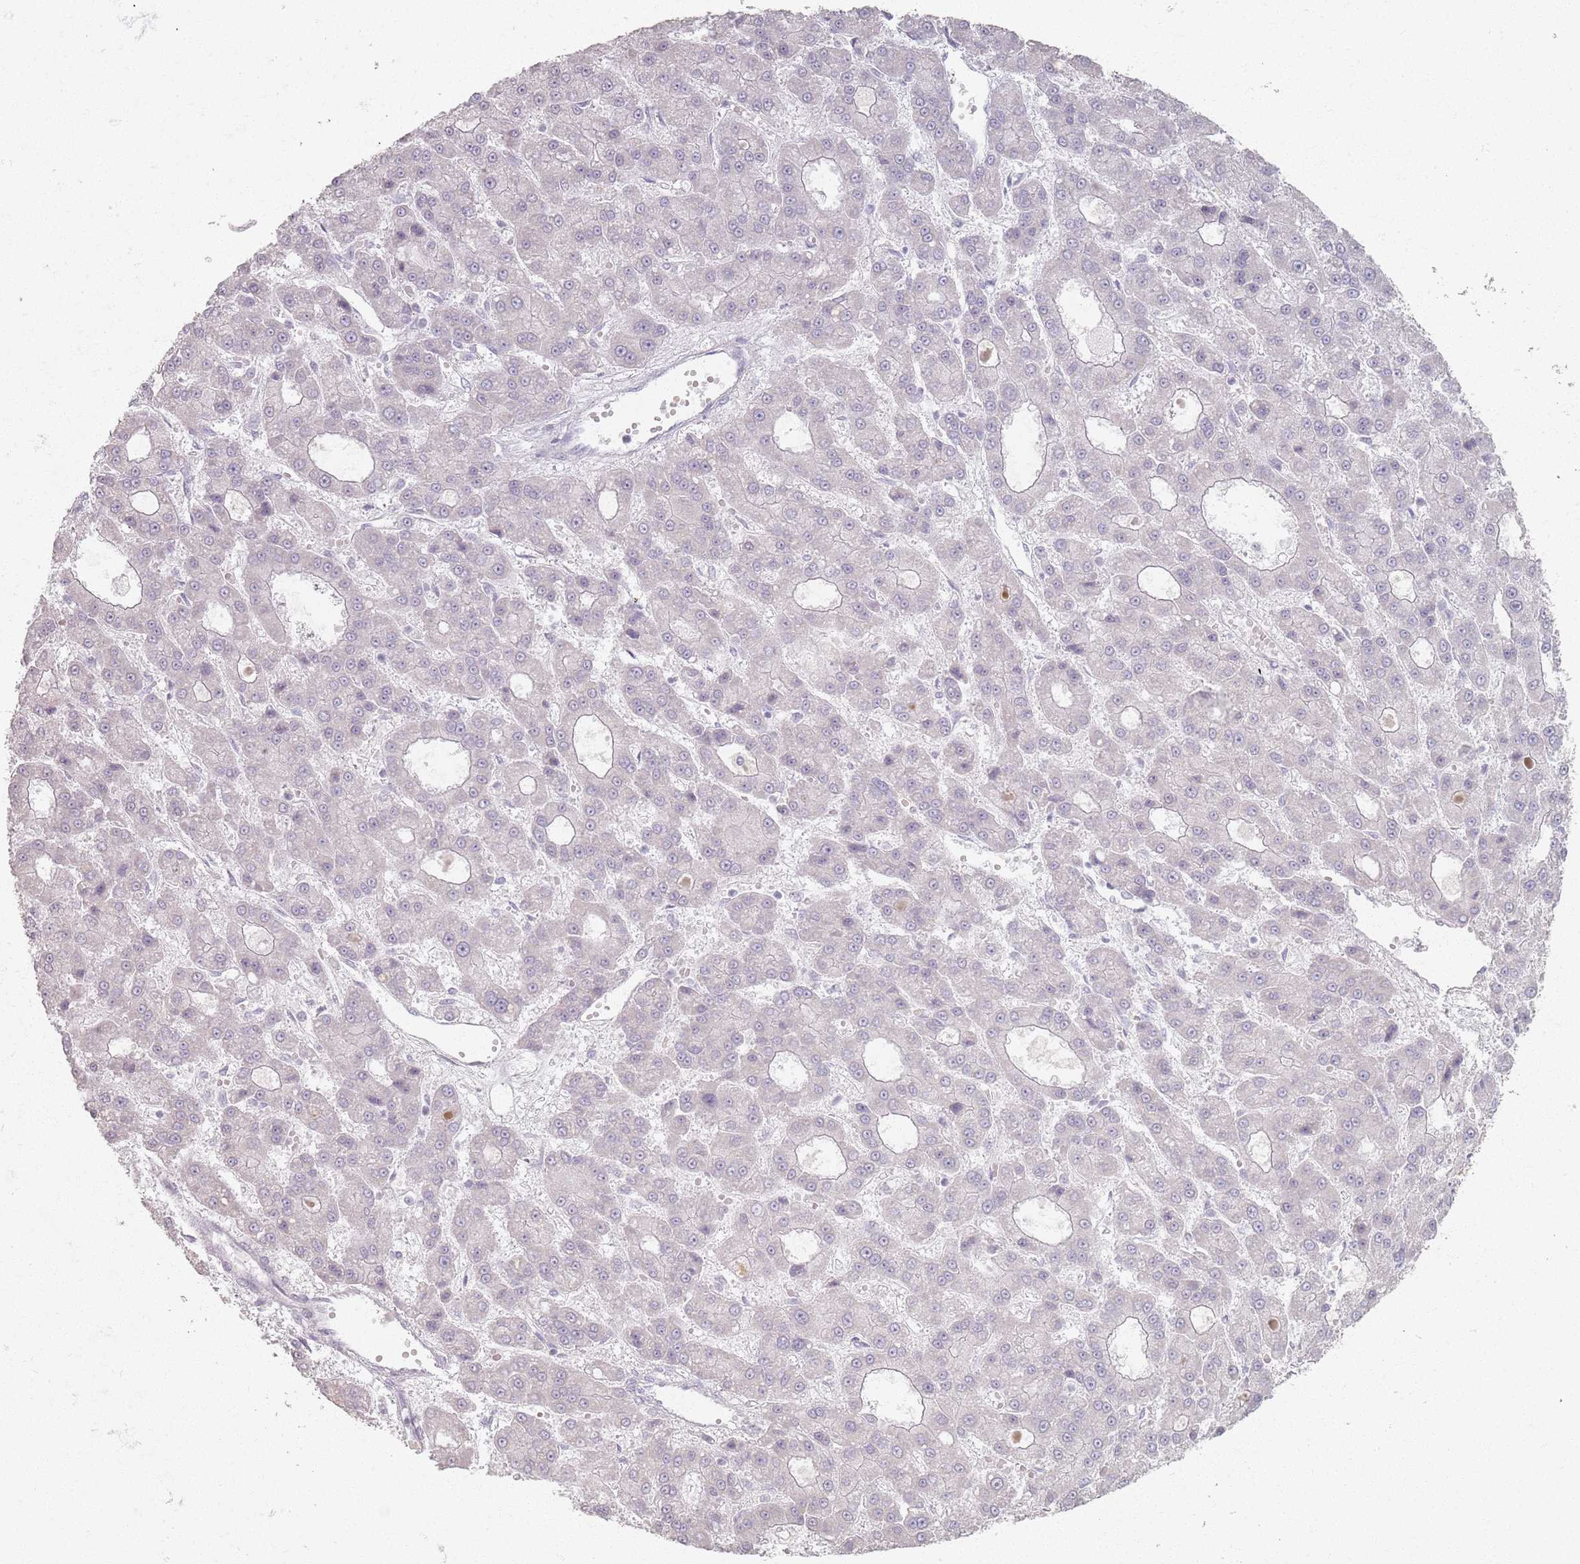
{"staining": {"intensity": "negative", "quantity": "none", "location": "none"}, "tissue": "liver cancer", "cell_type": "Tumor cells", "image_type": "cancer", "snomed": [{"axis": "morphology", "description": "Carcinoma, Hepatocellular, NOS"}, {"axis": "topography", "description": "Liver"}], "caption": "High magnification brightfield microscopy of liver cancer (hepatocellular carcinoma) stained with DAB (3,3'-diaminobenzidine) (brown) and counterstained with hematoxylin (blue): tumor cells show no significant staining.", "gene": "PKD2L2", "patient": {"sex": "male", "age": 70}}